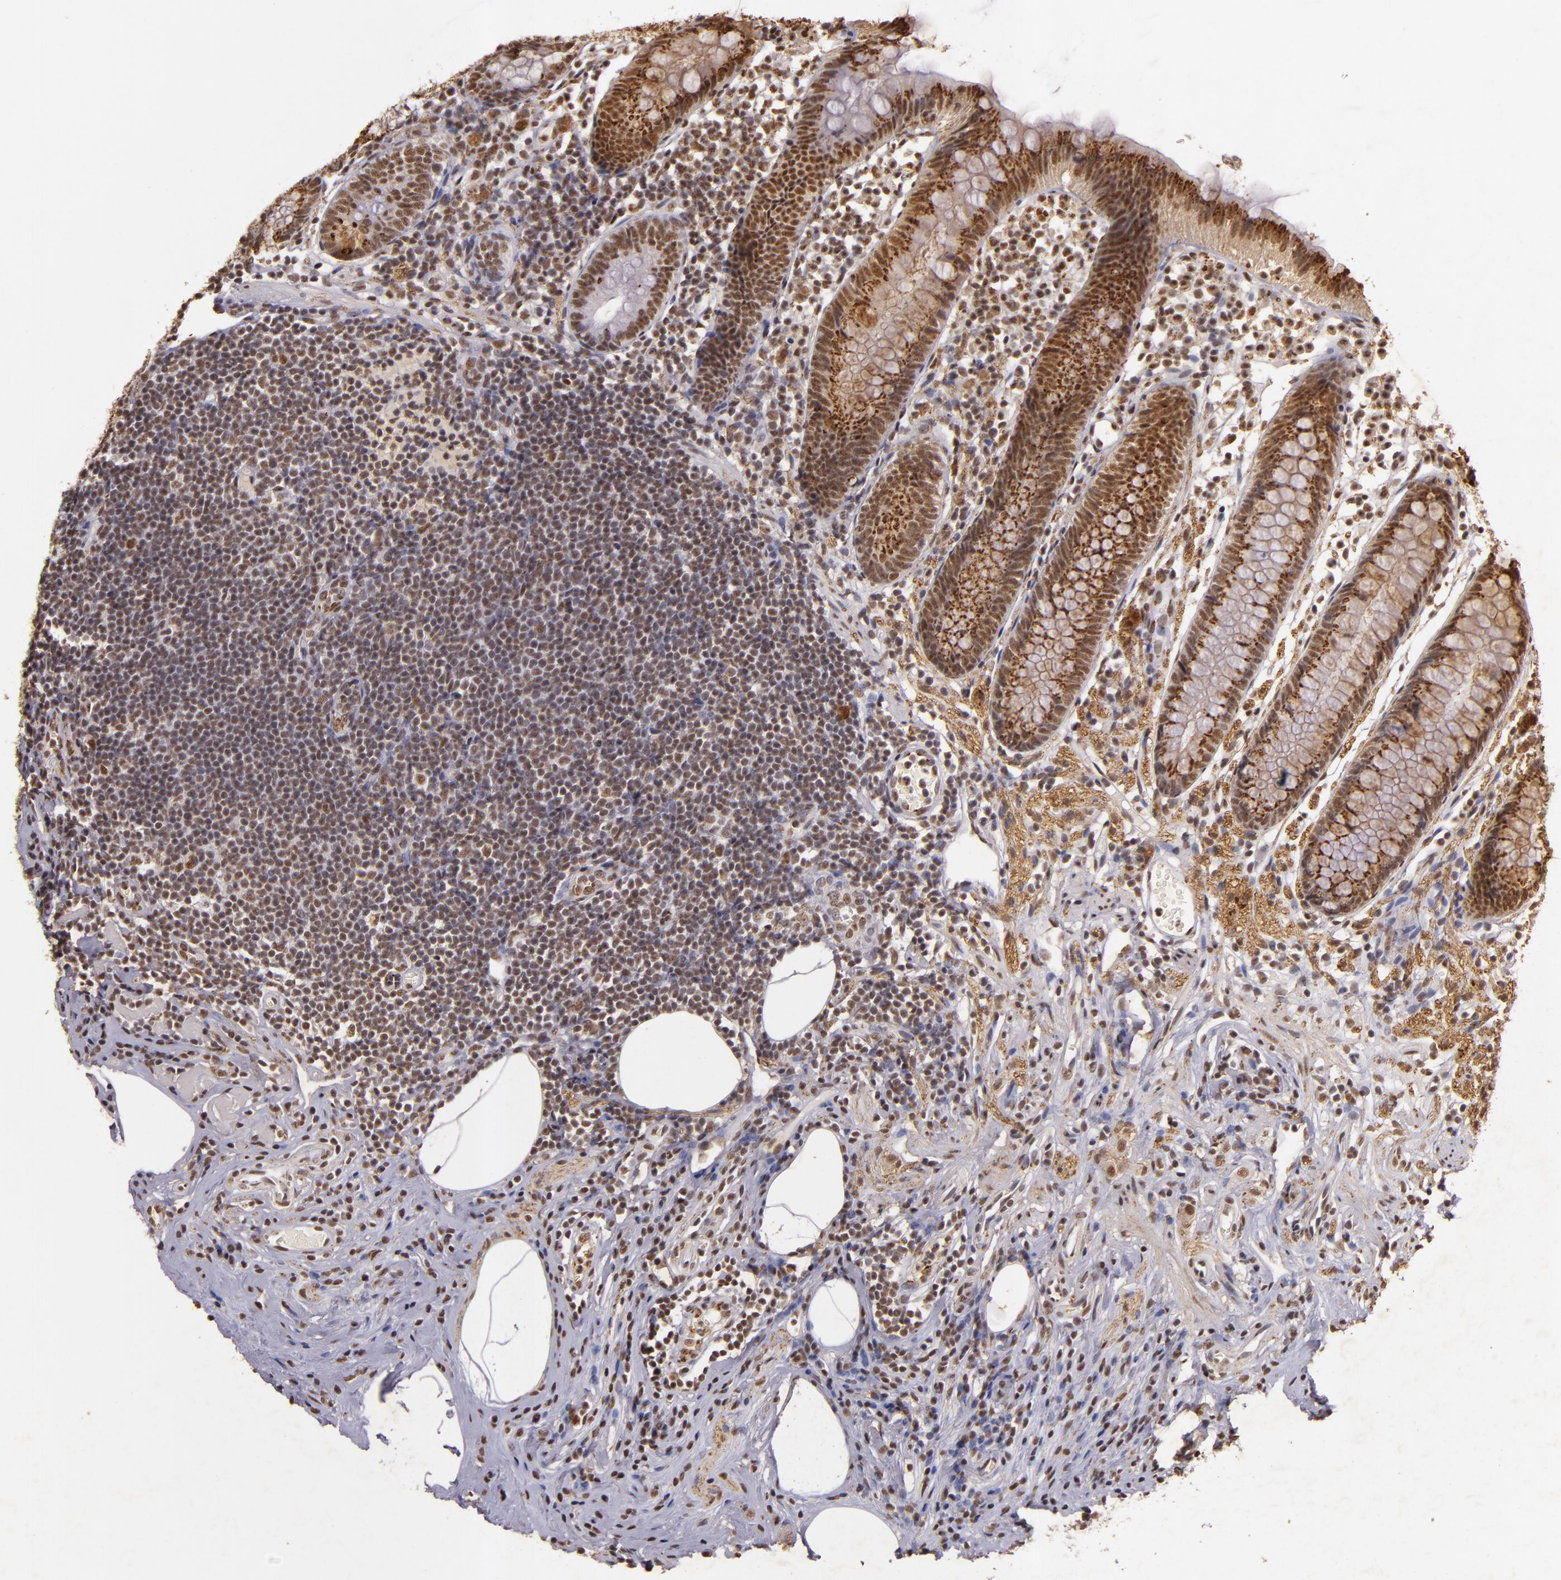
{"staining": {"intensity": "moderate", "quantity": ">75%", "location": "nuclear"}, "tissue": "appendix", "cell_type": "Glandular cells", "image_type": "normal", "snomed": [{"axis": "morphology", "description": "Normal tissue, NOS"}, {"axis": "topography", "description": "Appendix"}], "caption": "Human appendix stained for a protein (brown) exhibits moderate nuclear positive staining in approximately >75% of glandular cells.", "gene": "CBX3", "patient": {"sex": "male", "age": 38}}